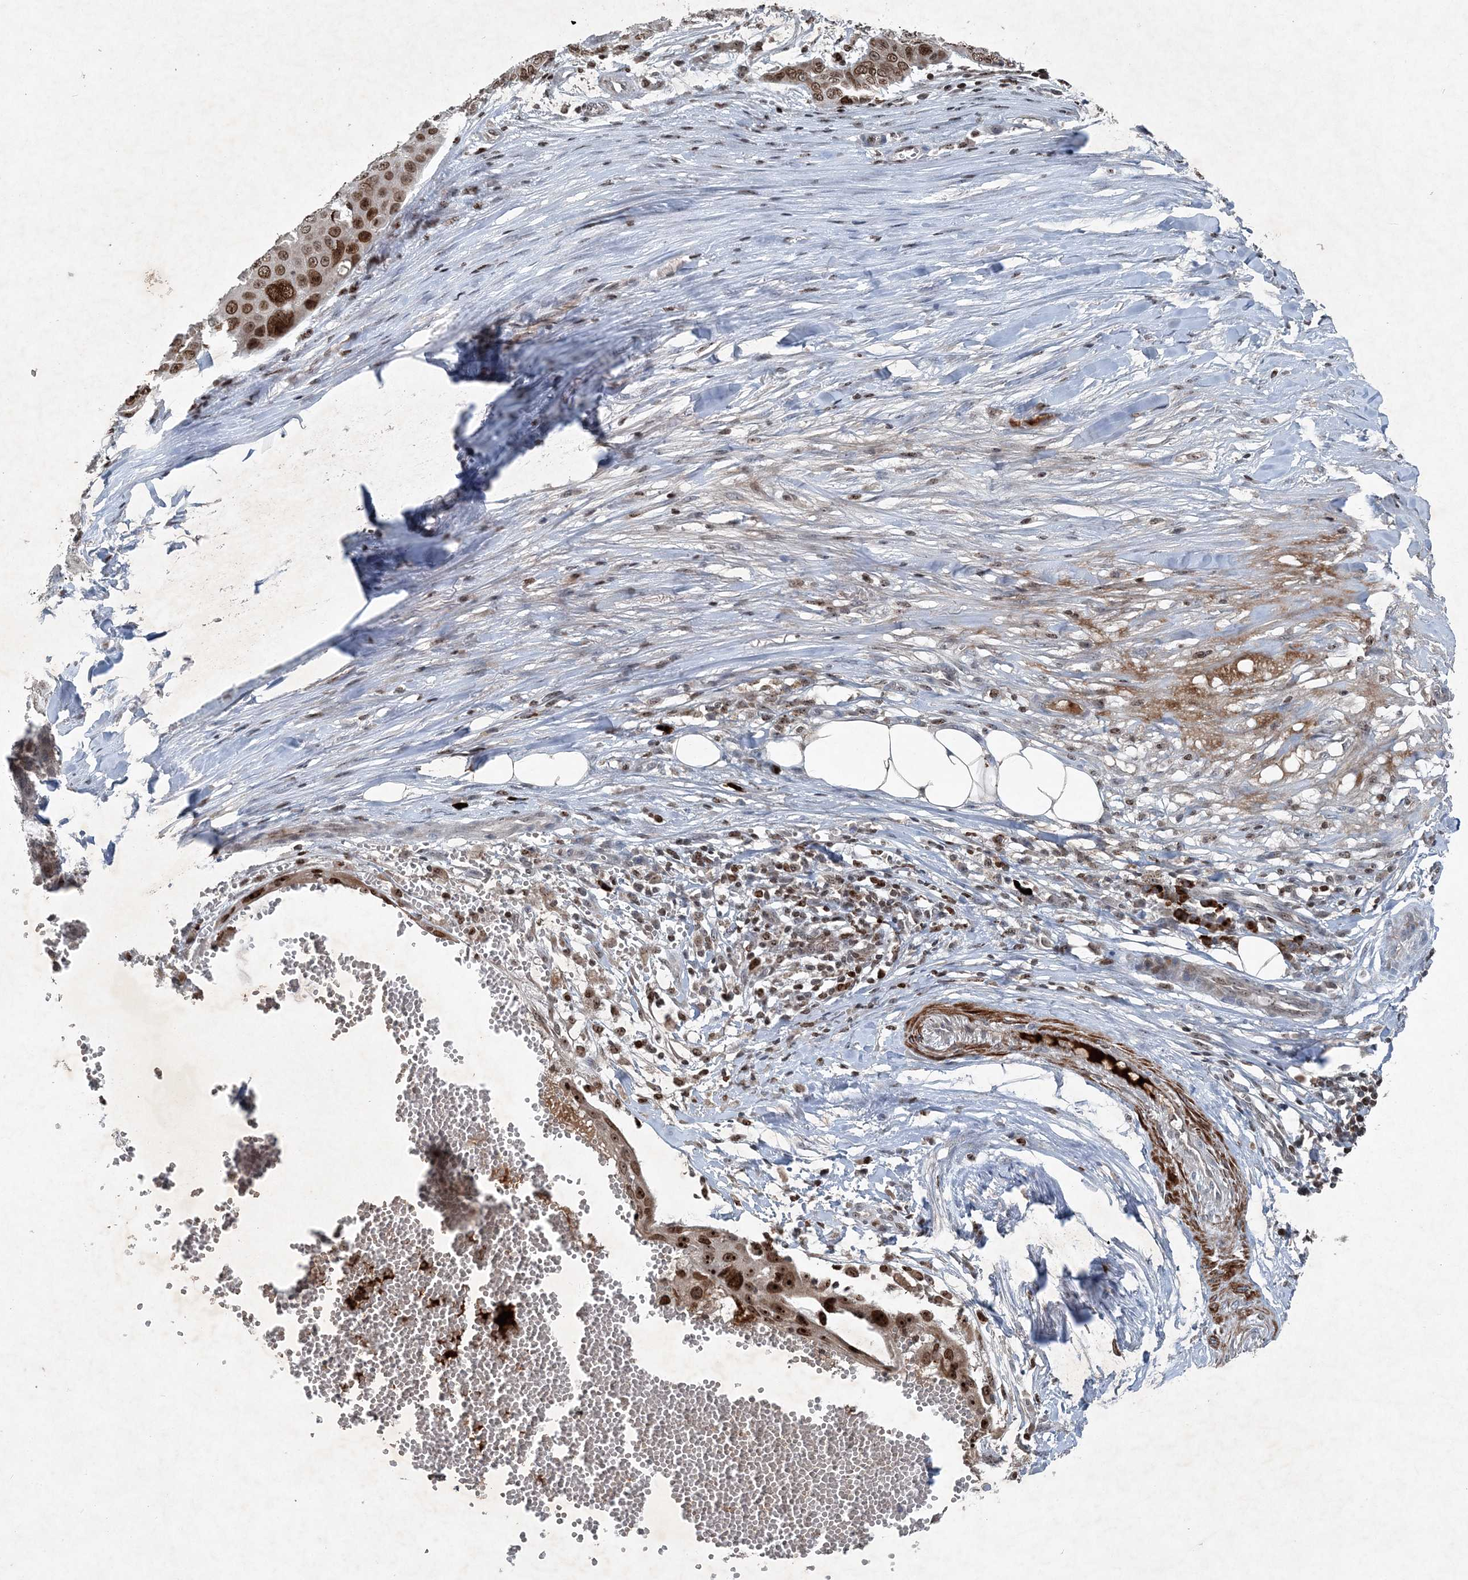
{"staining": {"intensity": "moderate", "quantity": "25%-75%", "location": "nuclear"}, "tissue": "skin cancer", "cell_type": "Tumor cells", "image_type": "cancer", "snomed": [{"axis": "morphology", "description": "Squamous cell carcinoma, NOS"}, {"axis": "topography", "description": "Skin"}], "caption": "This histopathology image shows skin cancer stained with immunohistochemistry (IHC) to label a protein in brown. The nuclear of tumor cells show moderate positivity for the protein. Nuclei are counter-stained blue.", "gene": "QTRT2", "patient": {"sex": "male", "age": 71}}